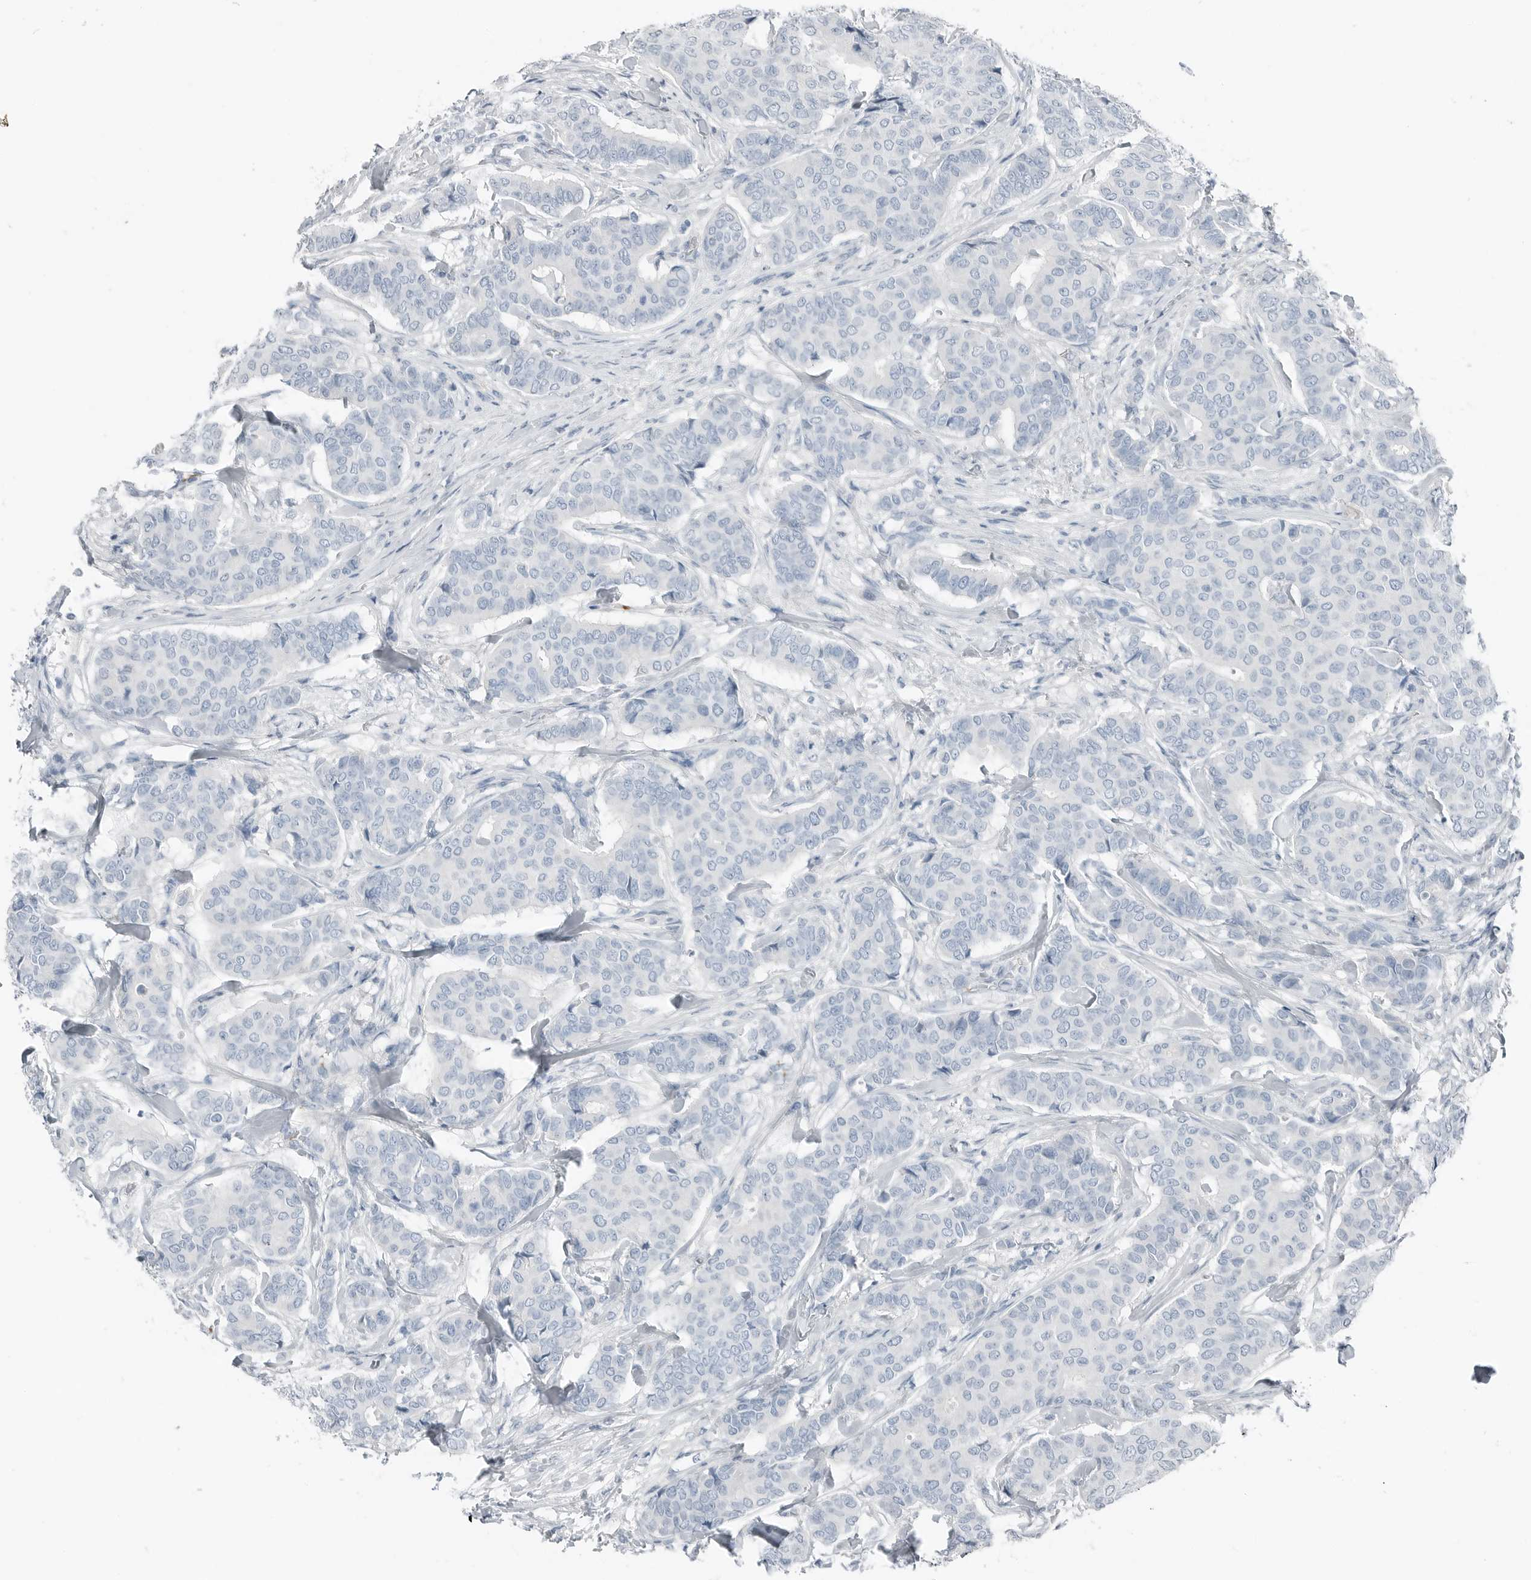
{"staining": {"intensity": "negative", "quantity": "none", "location": "none"}, "tissue": "breast cancer", "cell_type": "Tumor cells", "image_type": "cancer", "snomed": [{"axis": "morphology", "description": "Duct carcinoma"}, {"axis": "topography", "description": "Breast"}], "caption": "High magnification brightfield microscopy of breast infiltrating ductal carcinoma stained with DAB (brown) and counterstained with hematoxylin (blue): tumor cells show no significant positivity.", "gene": "SERPINB7", "patient": {"sex": "female", "age": 75}}